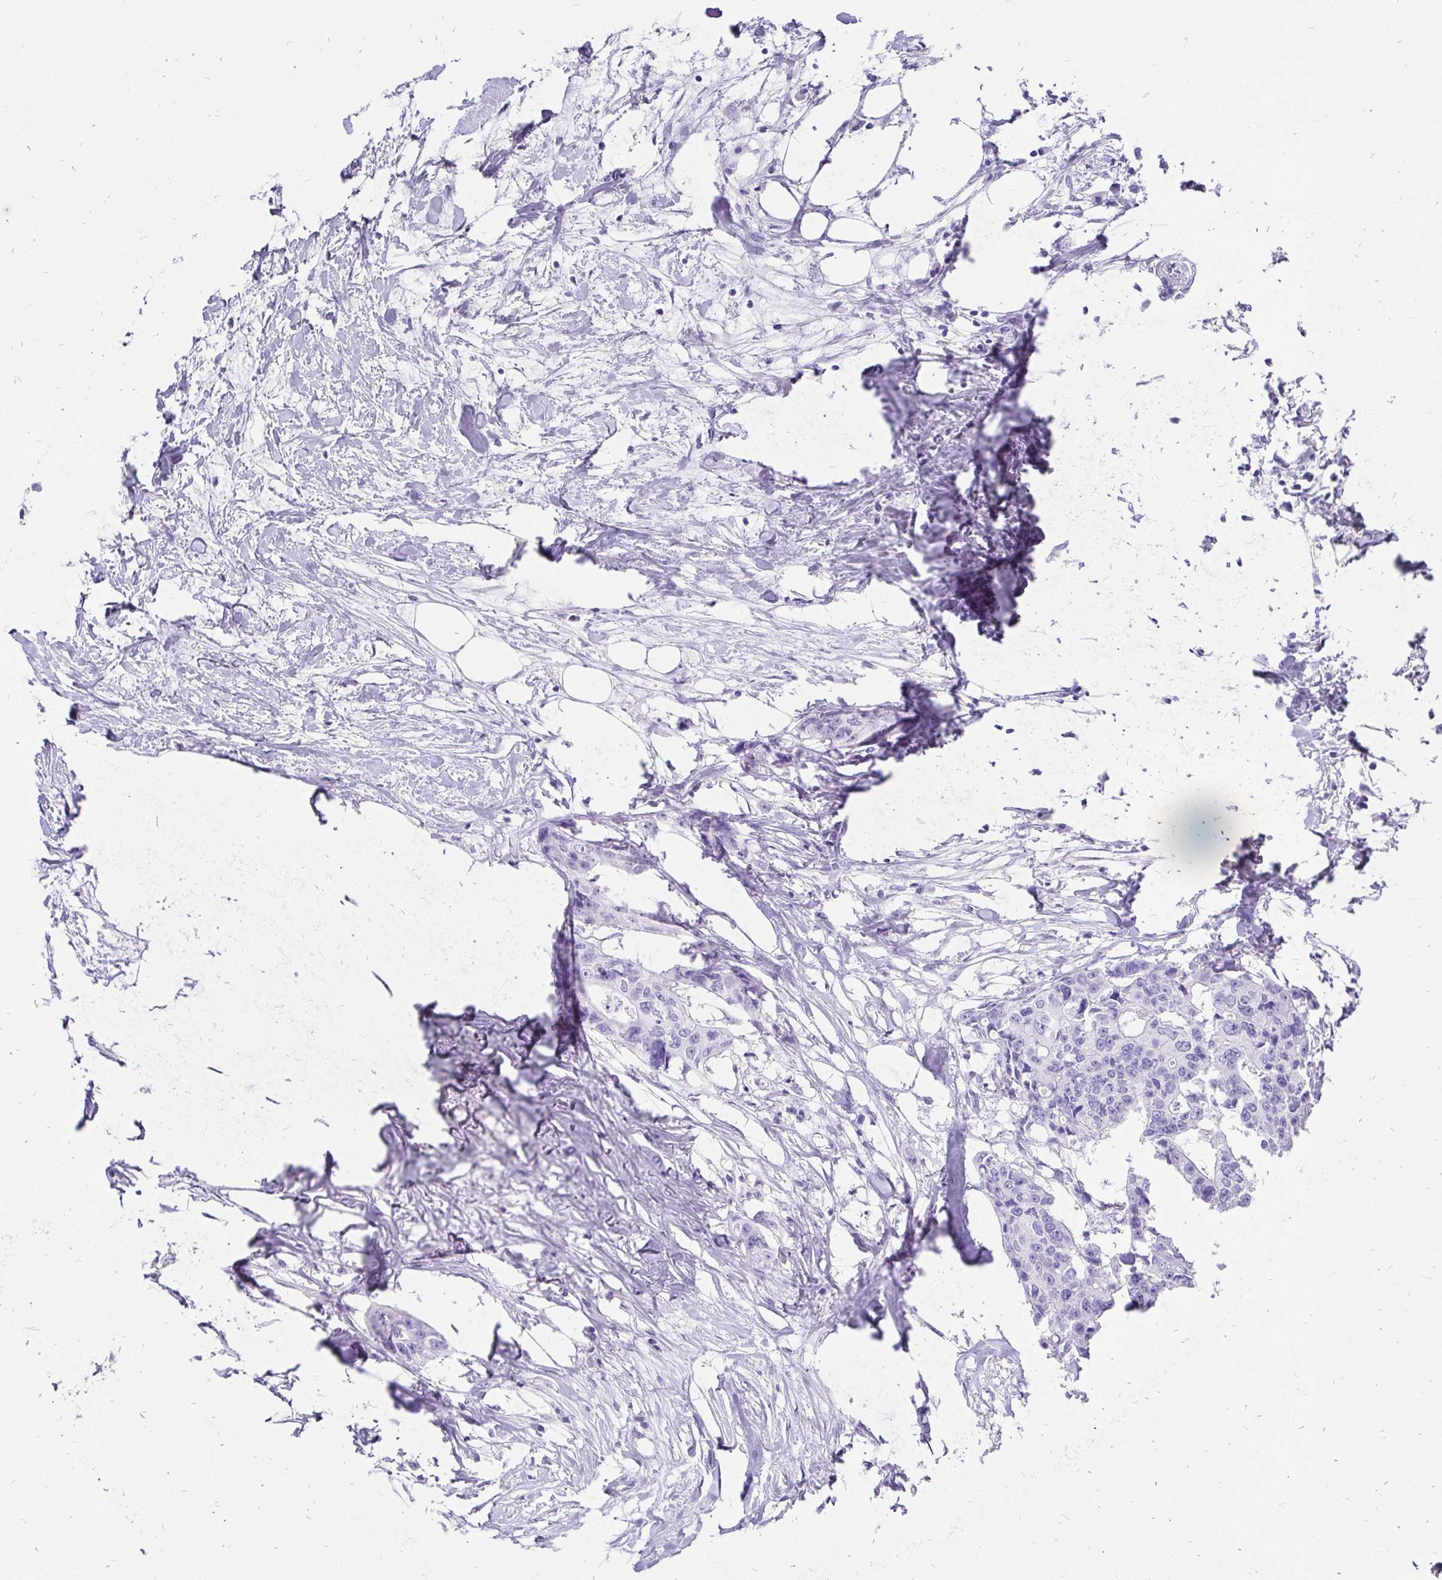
{"staining": {"intensity": "negative", "quantity": "none", "location": "none"}, "tissue": "colorectal cancer", "cell_type": "Tumor cells", "image_type": "cancer", "snomed": [{"axis": "morphology", "description": "Adenocarcinoma, NOS"}, {"axis": "topography", "description": "Rectum"}], "caption": "There is no significant positivity in tumor cells of colorectal adenocarcinoma.", "gene": "KRT13", "patient": {"sex": "male", "age": 57}}